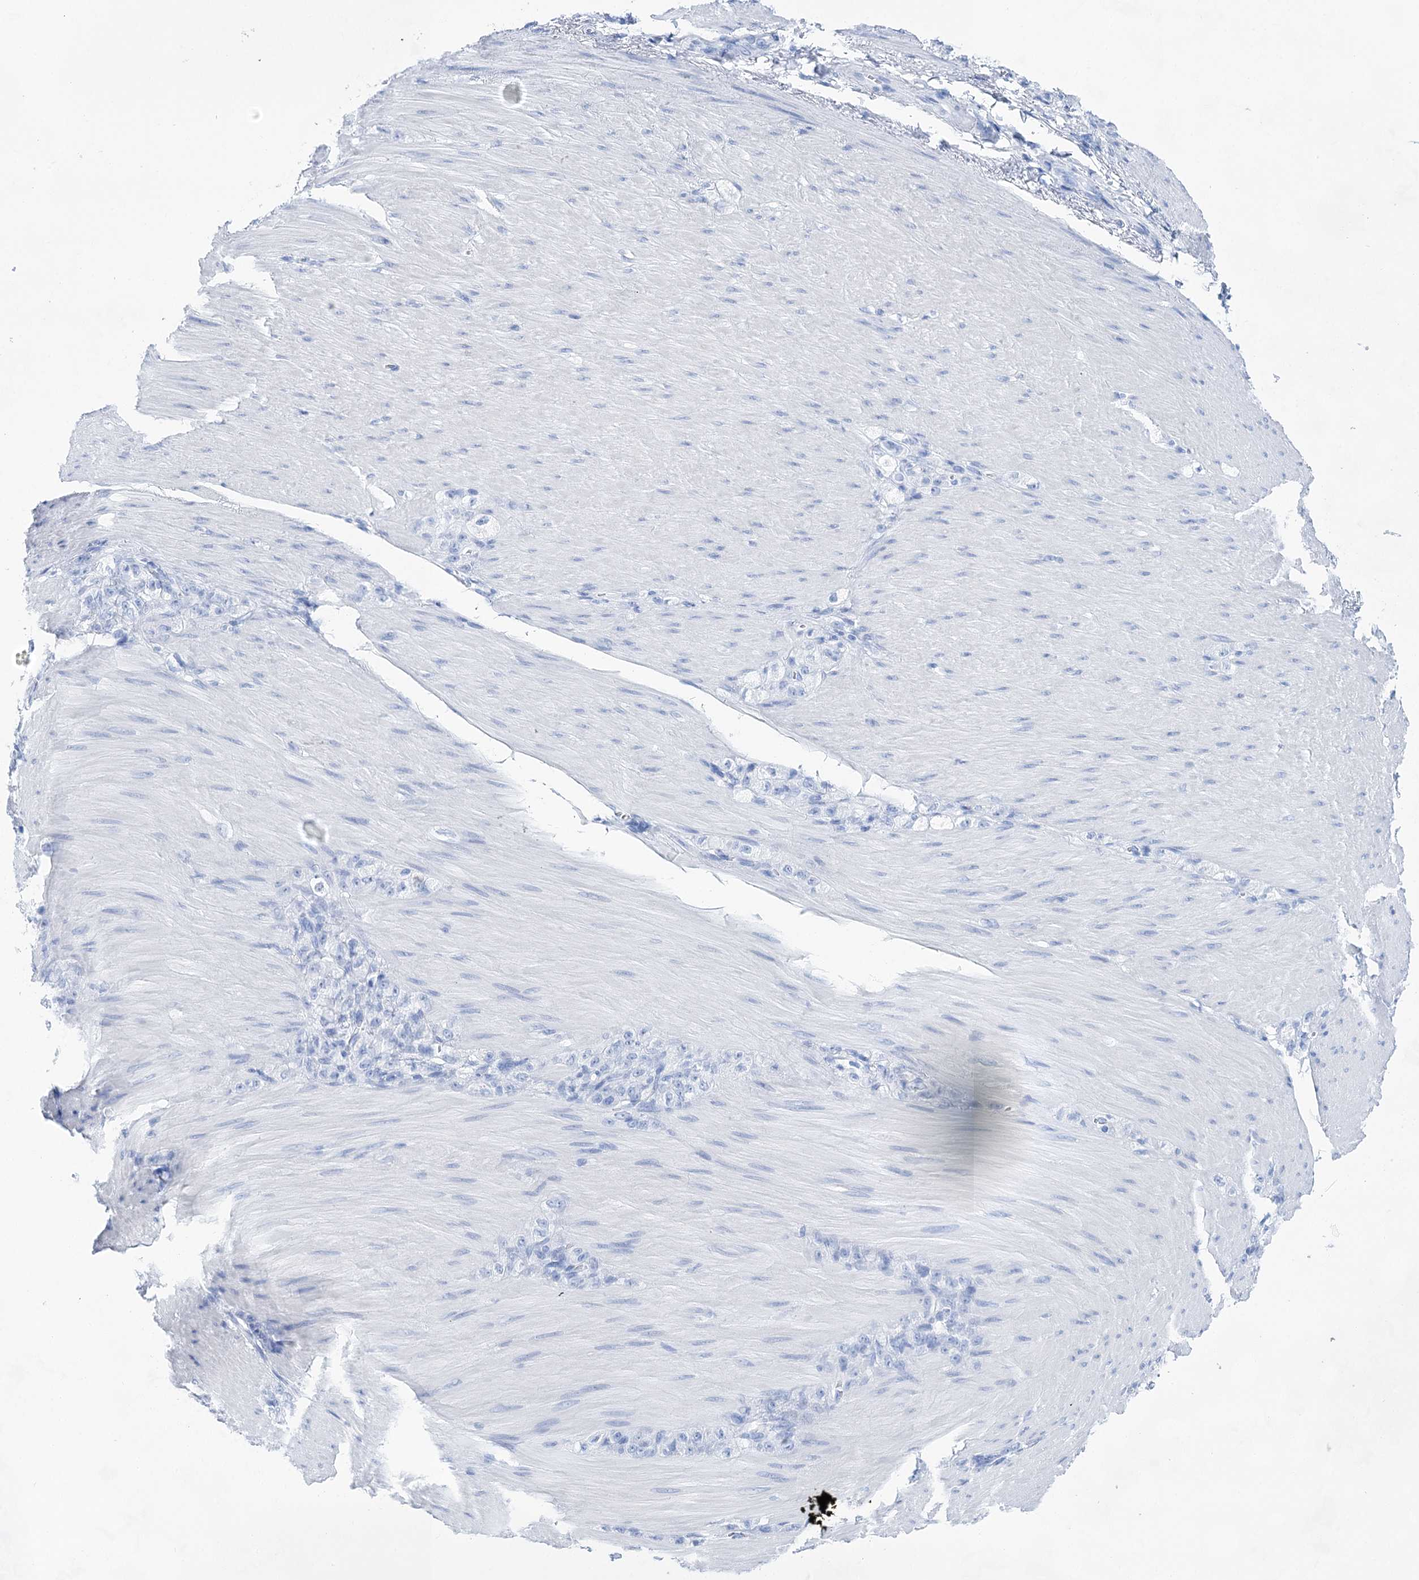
{"staining": {"intensity": "negative", "quantity": "none", "location": "none"}, "tissue": "stomach cancer", "cell_type": "Tumor cells", "image_type": "cancer", "snomed": [{"axis": "morphology", "description": "Normal tissue, NOS"}, {"axis": "morphology", "description": "Adenocarcinoma, NOS"}, {"axis": "topography", "description": "Stomach"}], "caption": "The photomicrograph exhibits no staining of tumor cells in stomach cancer.", "gene": "LALBA", "patient": {"sex": "male", "age": 82}}